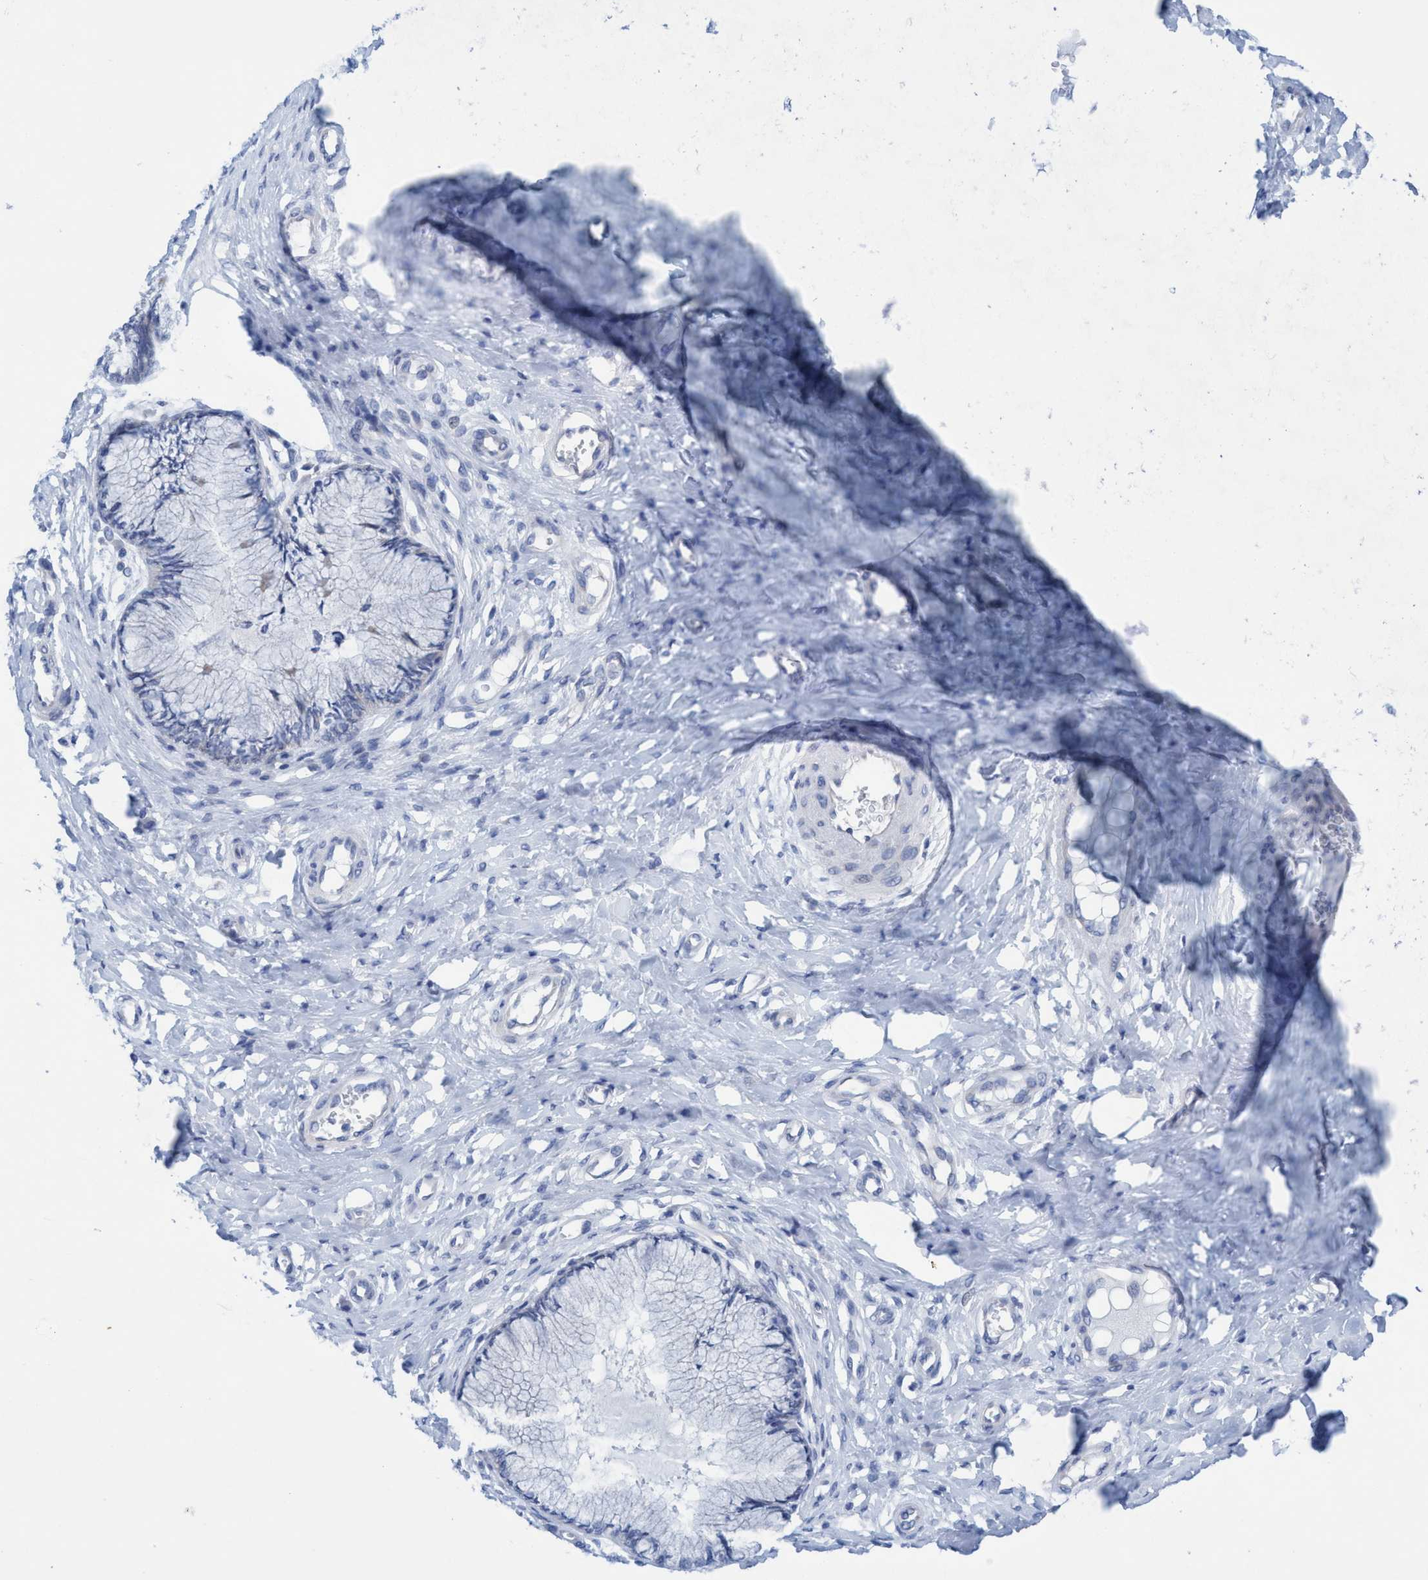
{"staining": {"intensity": "negative", "quantity": "none", "location": "none"}, "tissue": "cervix", "cell_type": "Glandular cells", "image_type": "normal", "snomed": [{"axis": "morphology", "description": "Normal tissue, NOS"}, {"axis": "topography", "description": "Cervix"}], "caption": "A high-resolution histopathology image shows IHC staining of benign cervix, which exhibits no significant staining in glandular cells.", "gene": "RSAD1", "patient": {"sex": "female", "age": 55}}